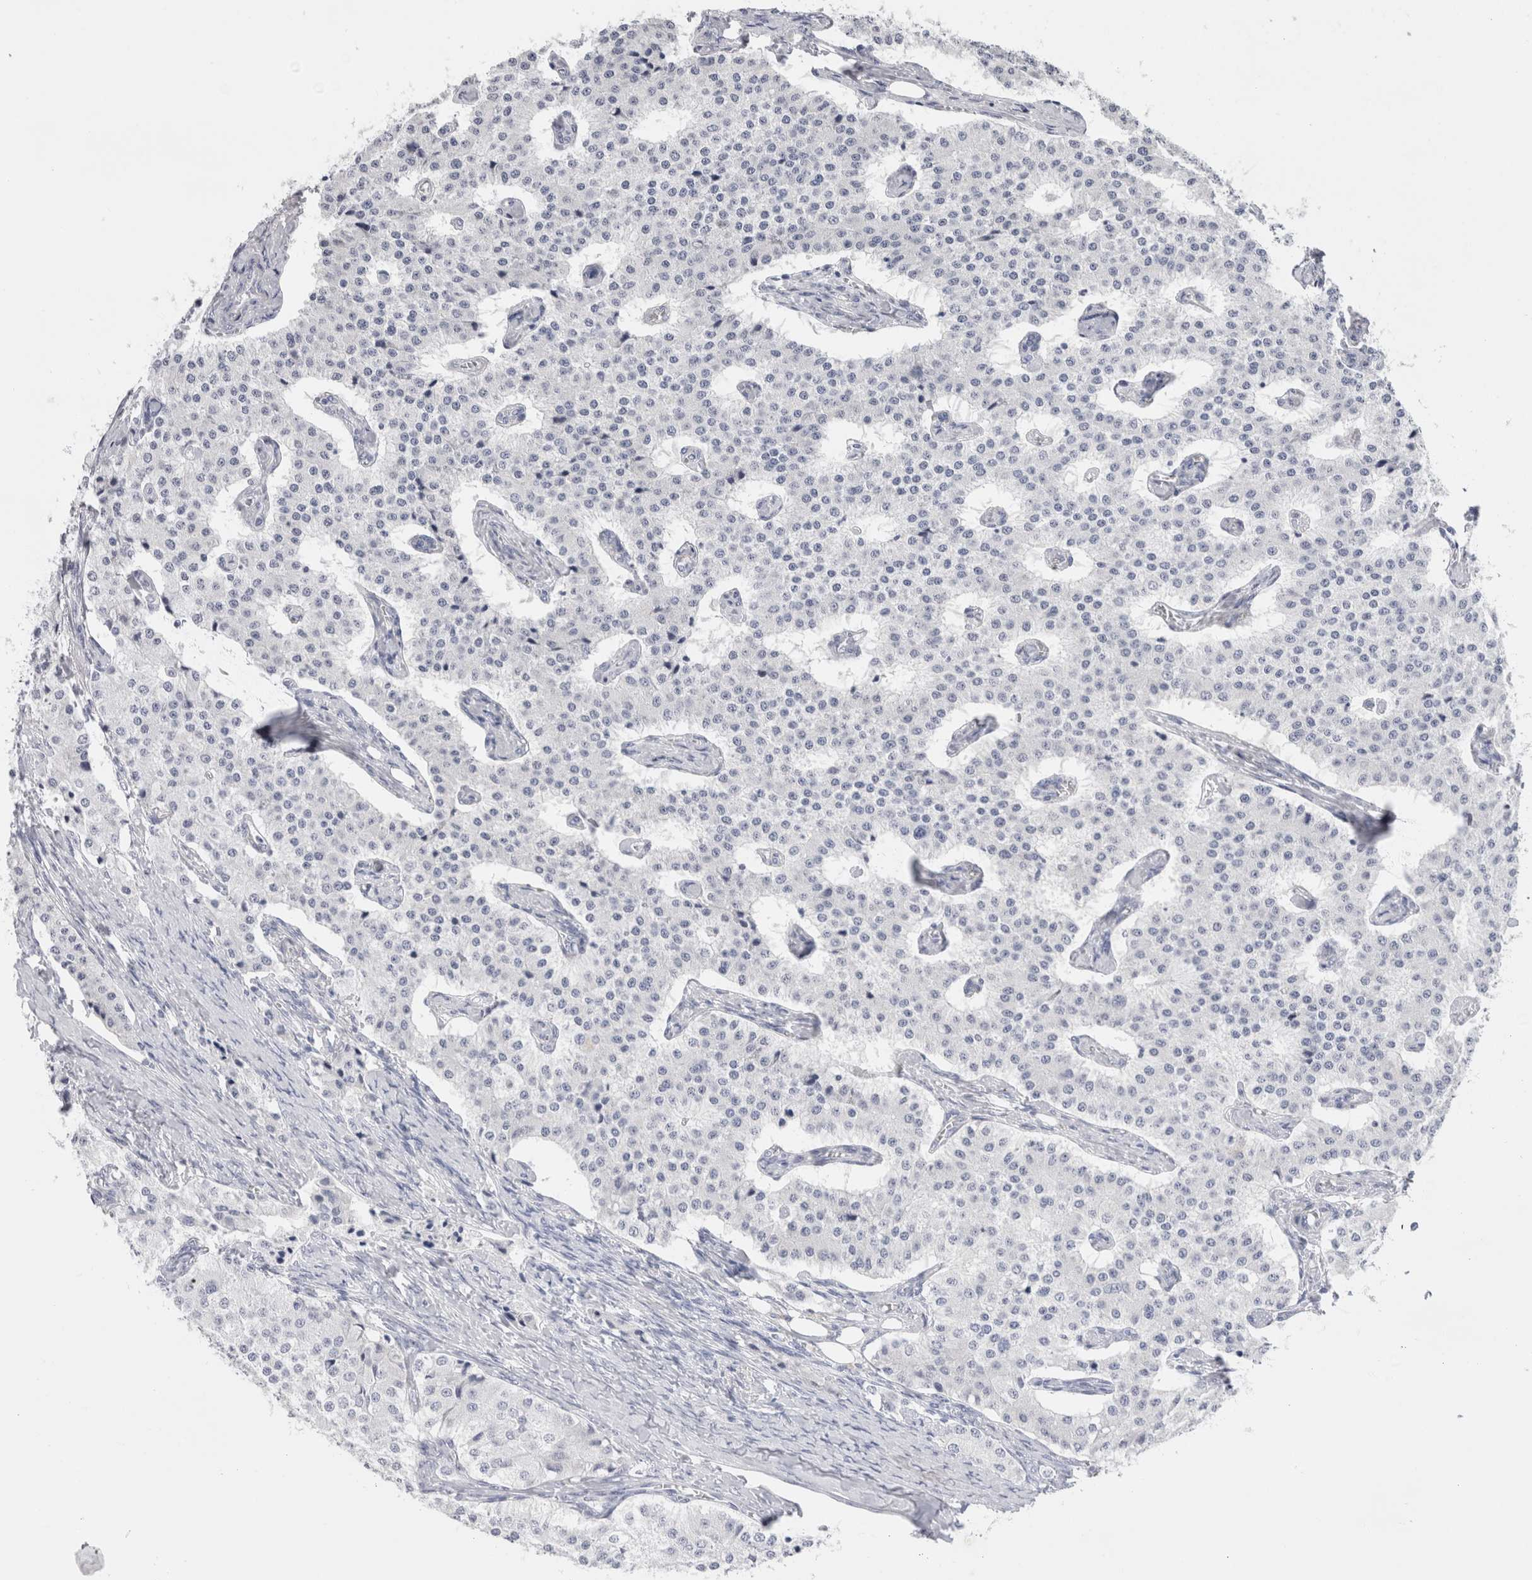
{"staining": {"intensity": "negative", "quantity": "none", "location": "none"}, "tissue": "carcinoid", "cell_type": "Tumor cells", "image_type": "cancer", "snomed": [{"axis": "morphology", "description": "Carcinoid, malignant, NOS"}, {"axis": "topography", "description": "Colon"}], "caption": "An image of carcinoid (malignant) stained for a protein reveals no brown staining in tumor cells. The staining is performed using DAB (3,3'-diaminobenzidine) brown chromogen with nuclei counter-stained in using hematoxylin.", "gene": "C9orf50", "patient": {"sex": "female", "age": 52}}